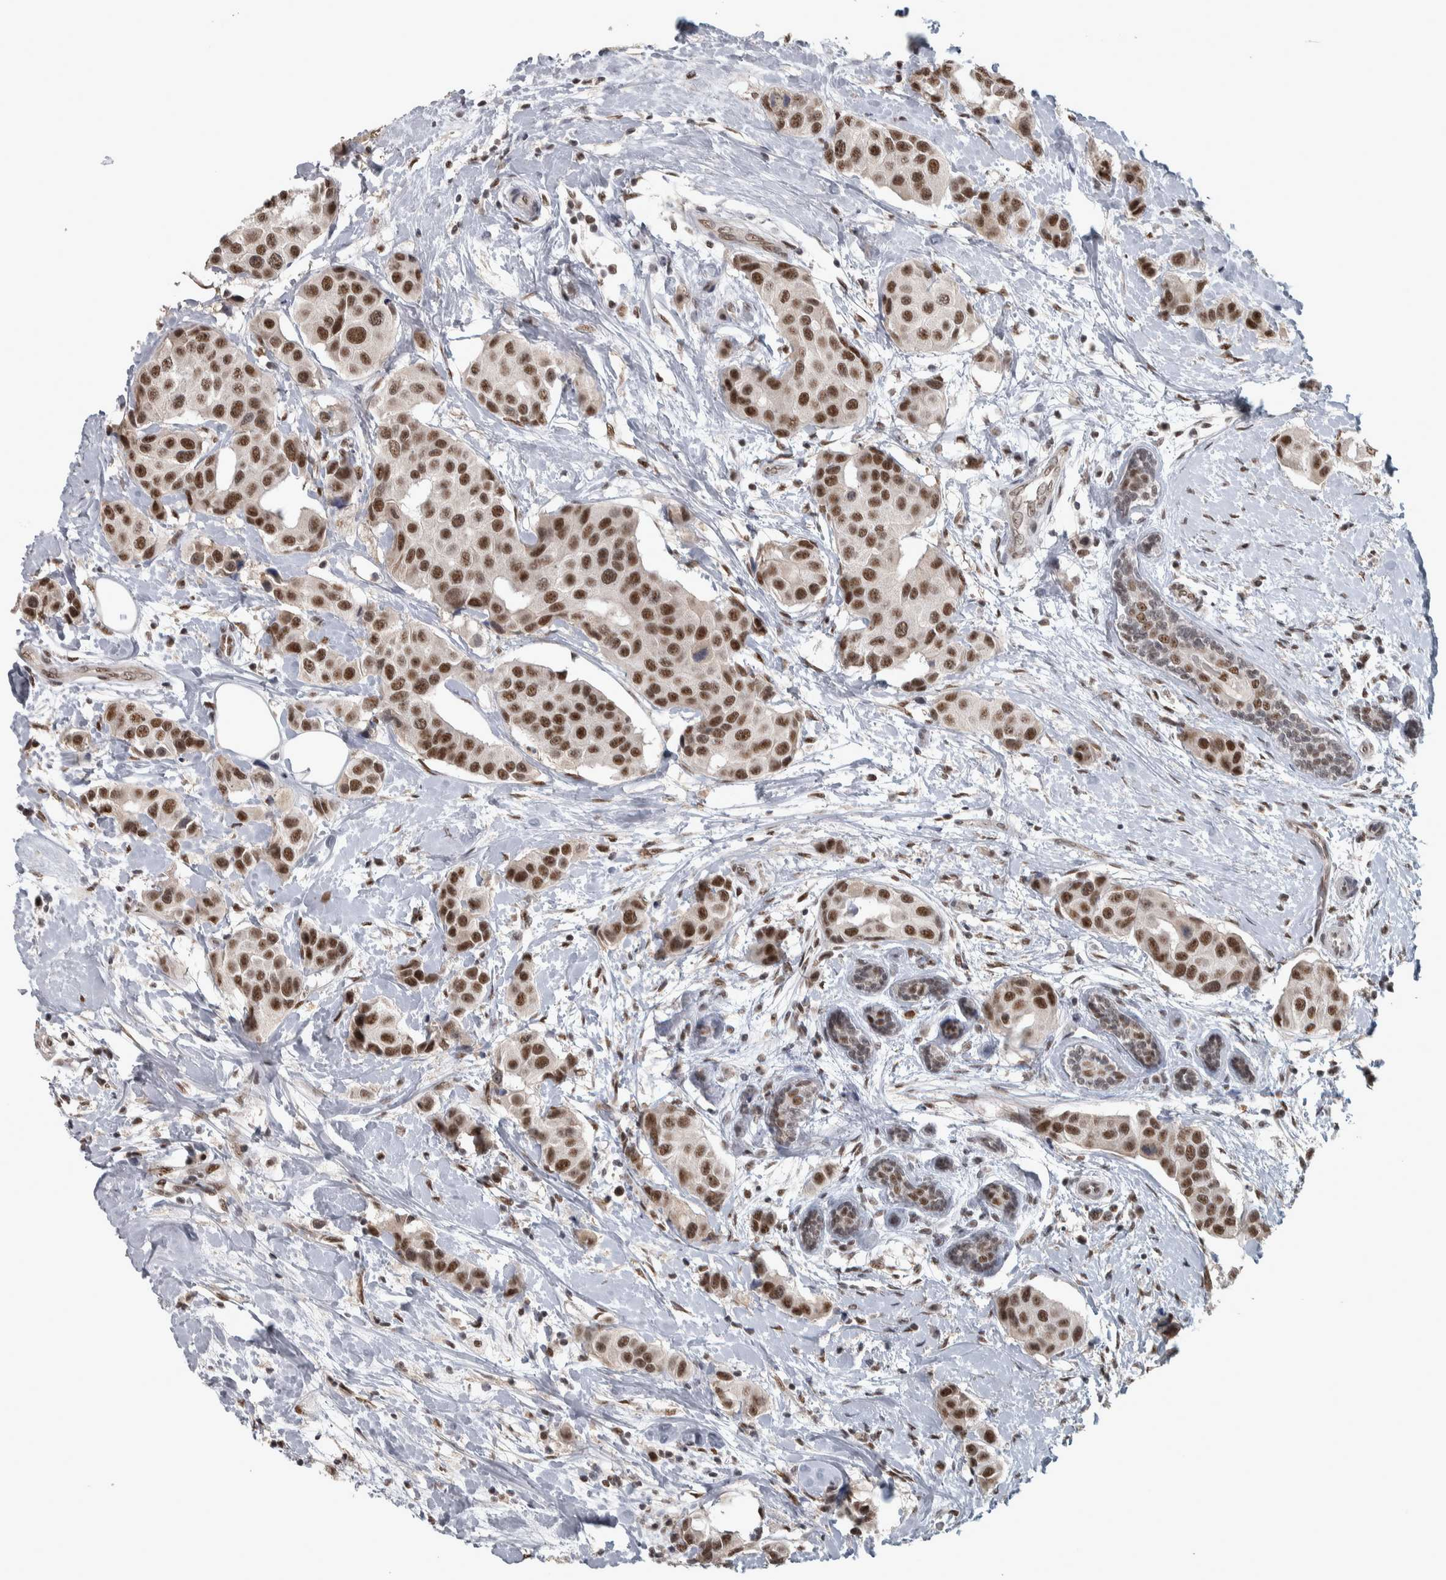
{"staining": {"intensity": "strong", "quantity": ">75%", "location": "nuclear"}, "tissue": "breast cancer", "cell_type": "Tumor cells", "image_type": "cancer", "snomed": [{"axis": "morphology", "description": "Normal tissue, NOS"}, {"axis": "morphology", "description": "Duct carcinoma"}, {"axis": "topography", "description": "Breast"}], "caption": "Breast invasive ductal carcinoma stained for a protein (brown) demonstrates strong nuclear positive positivity in about >75% of tumor cells.", "gene": "DDX42", "patient": {"sex": "female", "age": 39}}